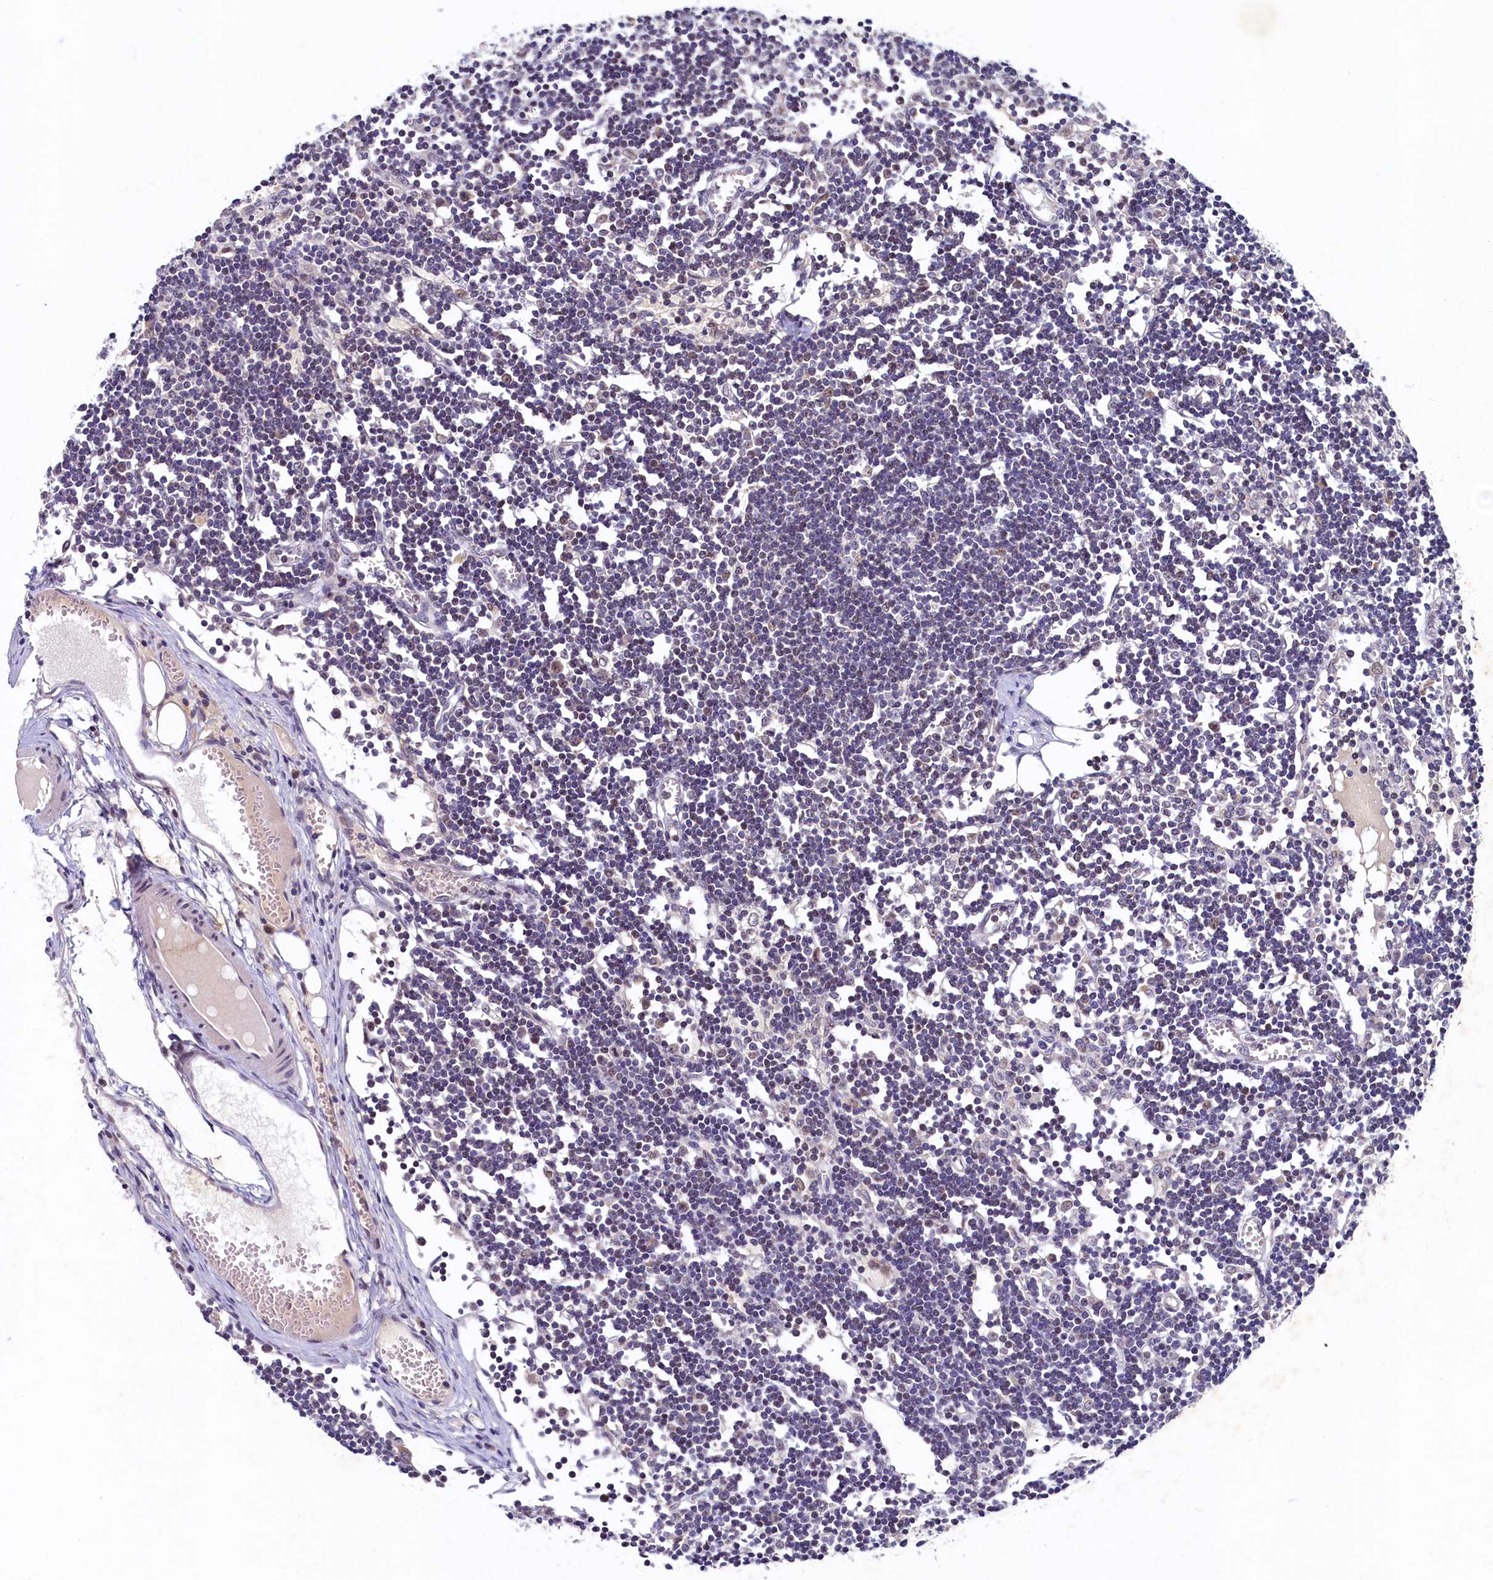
{"staining": {"intensity": "negative", "quantity": "none", "location": "none"}, "tissue": "lymph node", "cell_type": "Germinal center cells", "image_type": "normal", "snomed": [{"axis": "morphology", "description": "Normal tissue, NOS"}, {"axis": "topography", "description": "Lymph node"}], "caption": "DAB (3,3'-diaminobenzidine) immunohistochemical staining of normal human lymph node demonstrates no significant expression in germinal center cells. (Brightfield microscopy of DAB immunohistochemistry (IHC) at high magnification).", "gene": "LATS2", "patient": {"sex": "female", "age": 11}}